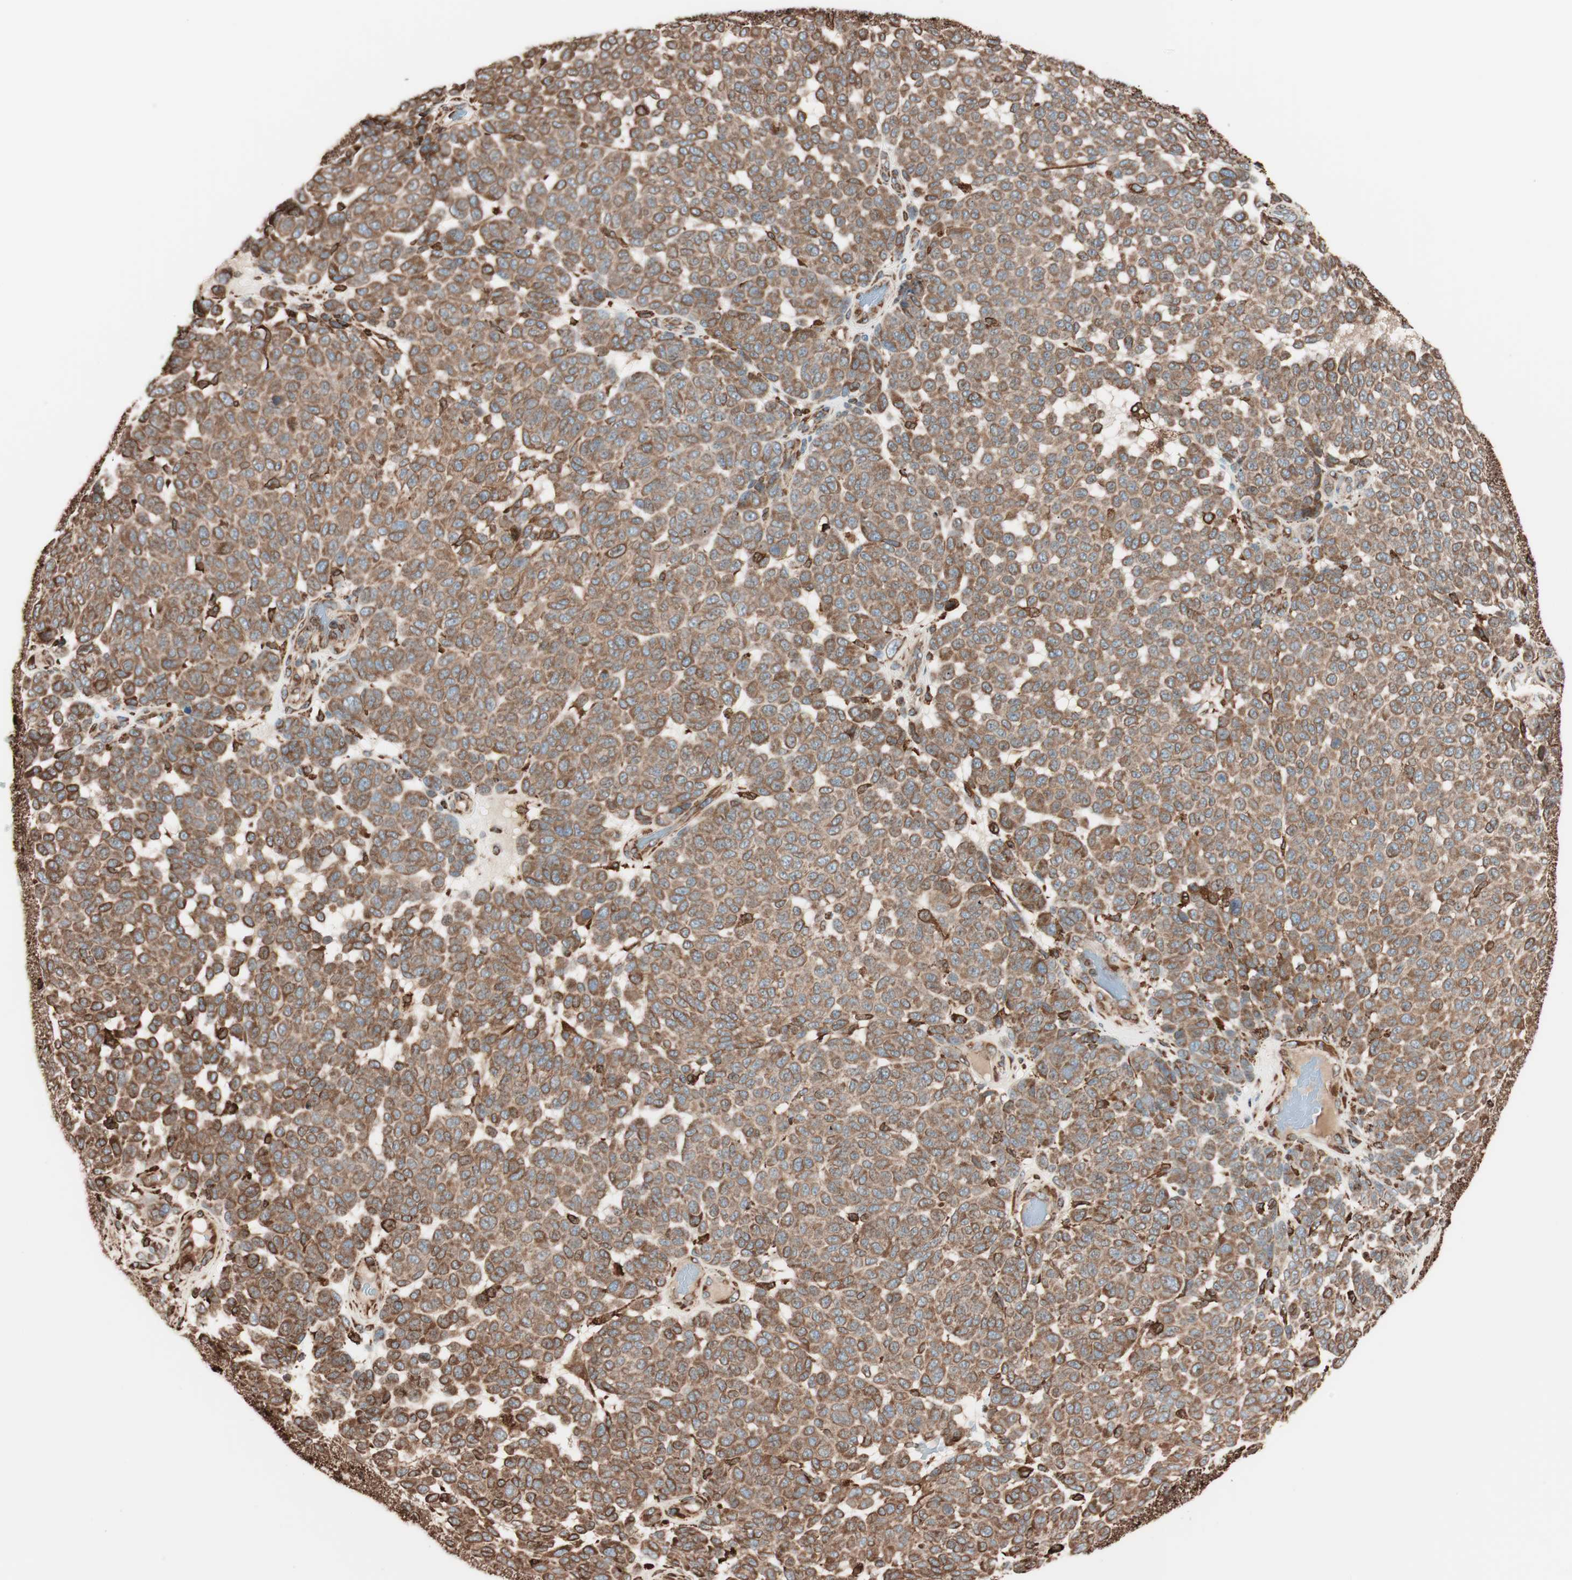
{"staining": {"intensity": "strong", "quantity": ">75%", "location": "cytoplasmic/membranous"}, "tissue": "melanoma", "cell_type": "Tumor cells", "image_type": "cancer", "snomed": [{"axis": "morphology", "description": "Malignant melanoma, NOS"}, {"axis": "topography", "description": "Skin"}], "caption": "Immunohistochemistry (DAB (3,3'-diaminobenzidine)) staining of human malignant melanoma exhibits strong cytoplasmic/membranous protein expression in about >75% of tumor cells.", "gene": "VEGFA", "patient": {"sex": "male", "age": 59}}